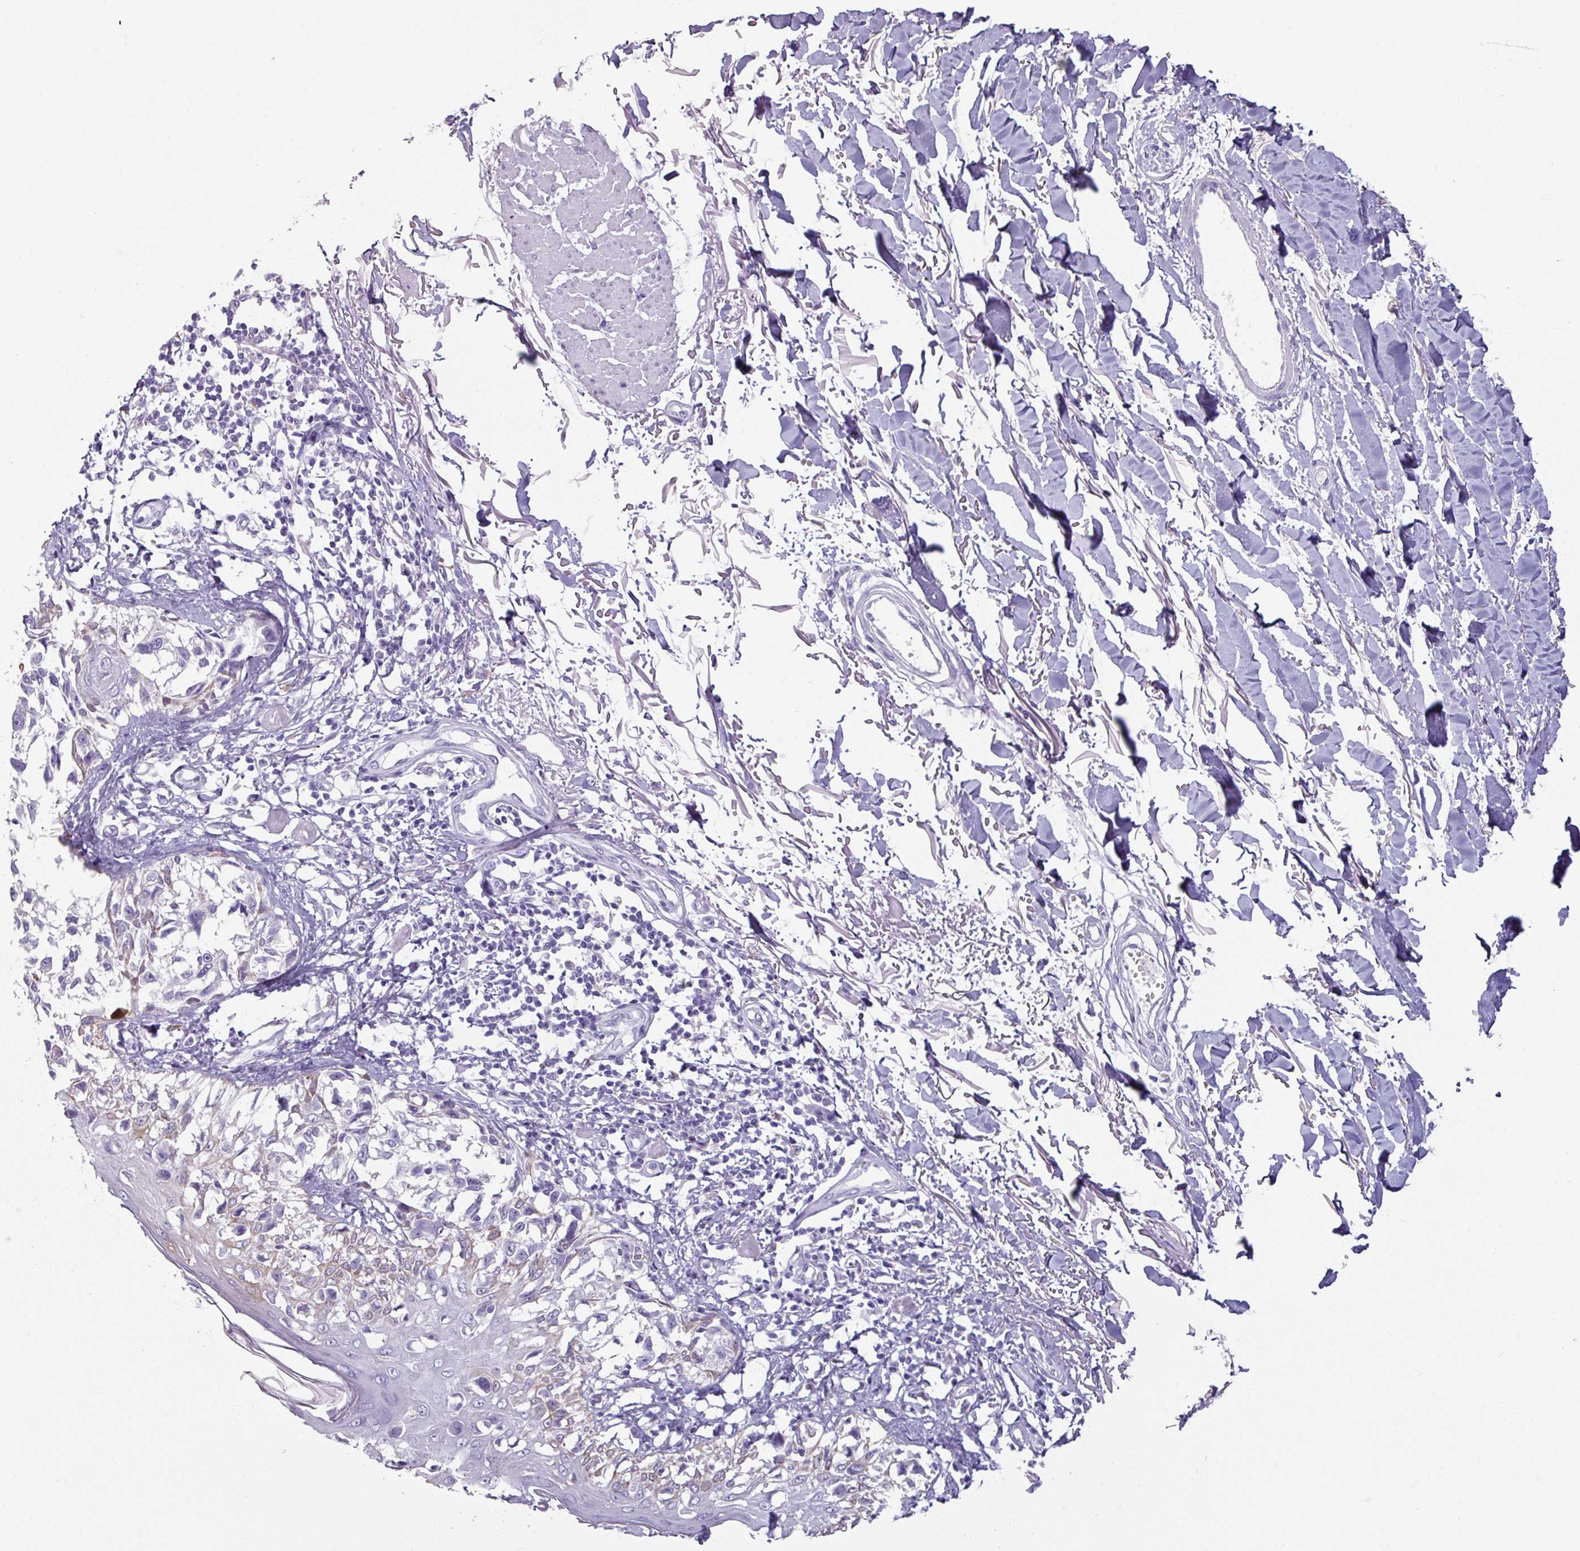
{"staining": {"intensity": "negative", "quantity": "none", "location": "none"}, "tissue": "melanoma", "cell_type": "Tumor cells", "image_type": "cancer", "snomed": [{"axis": "morphology", "description": "Malignant melanoma, NOS"}, {"axis": "topography", "description": "Skin"}], "caption": "Tumor cells show no significant protein positivity in melanoma.", "gene": "SPESP1", "patient": {"sex": "male", "age": 73}}